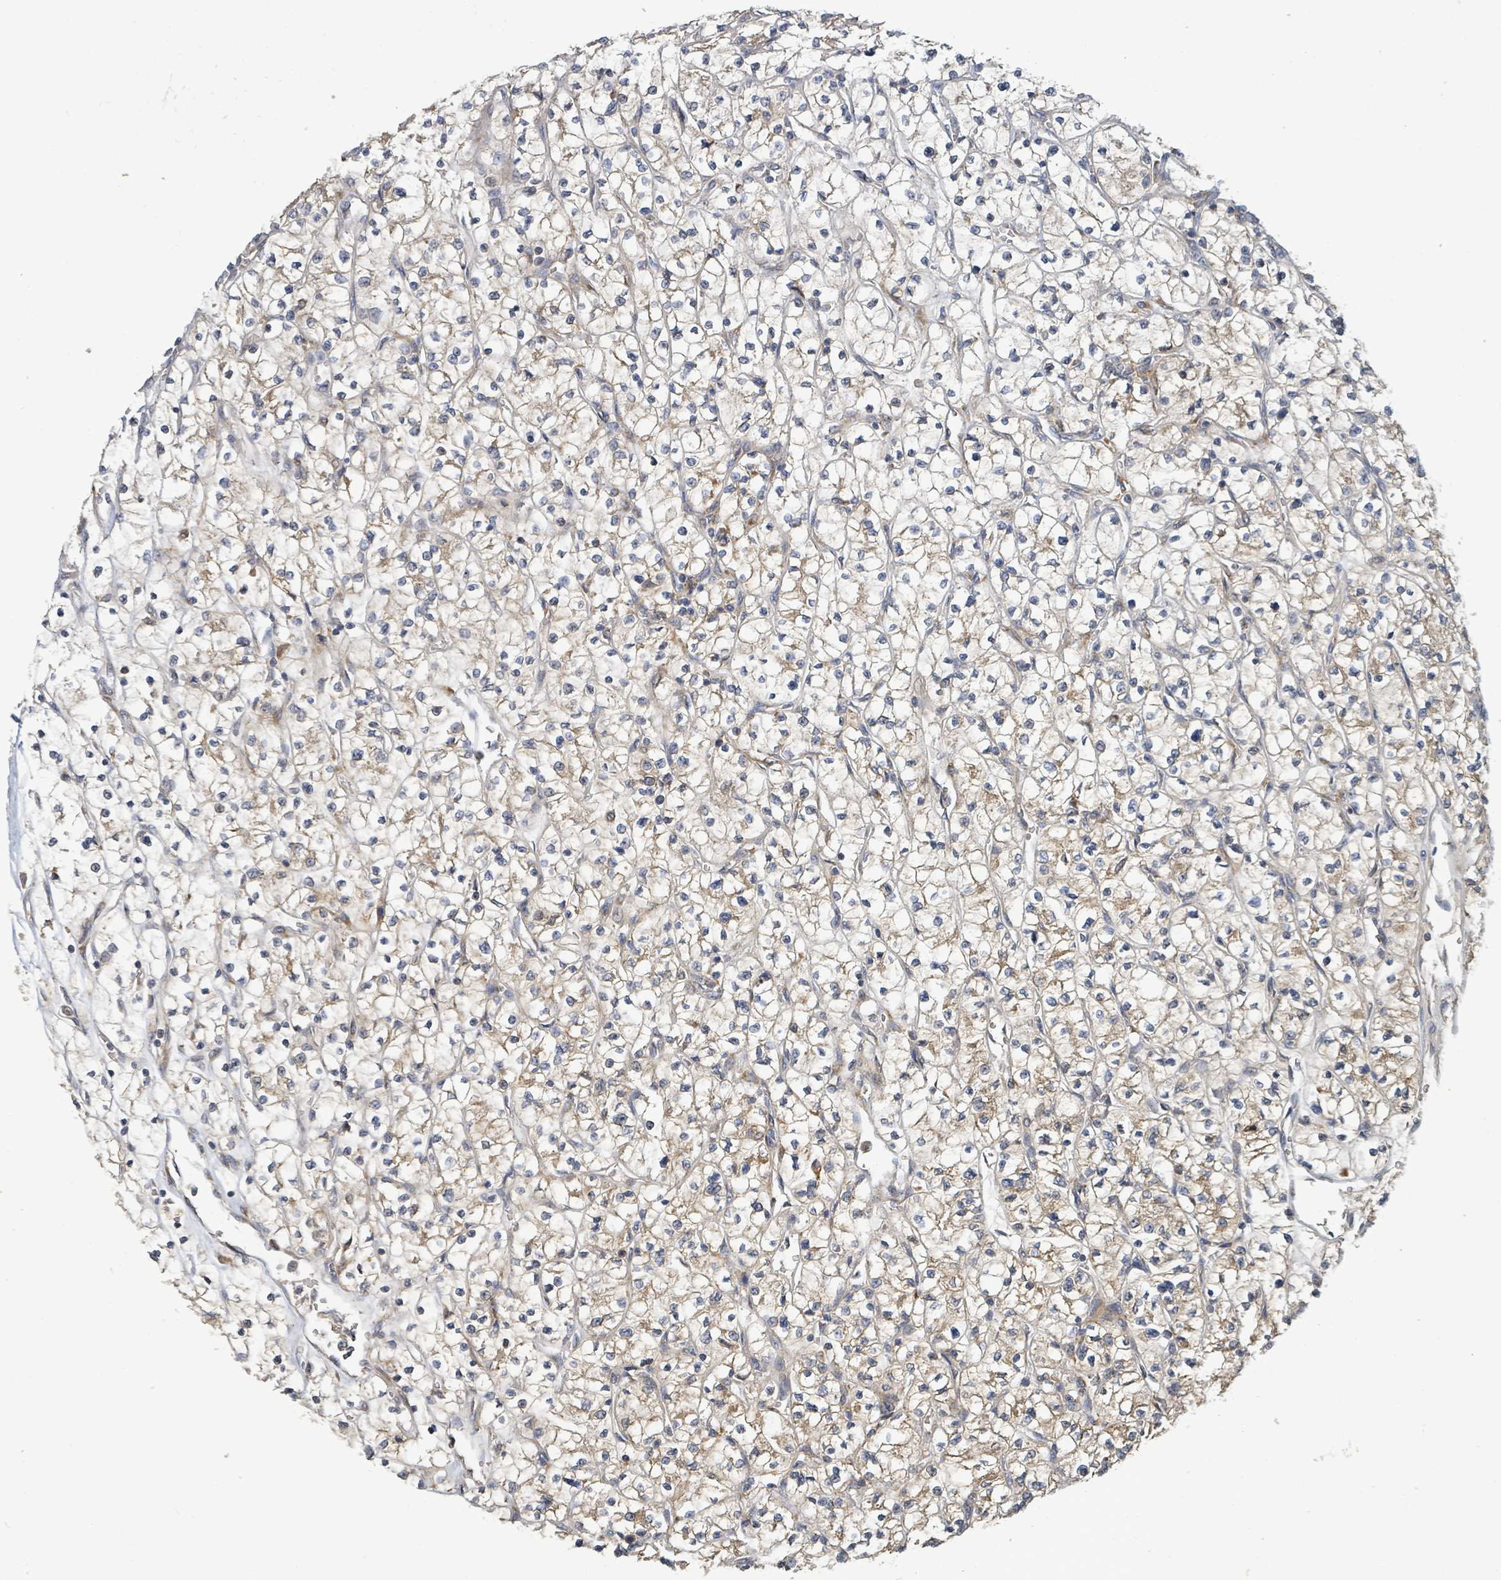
{"staining": {"intensity": "weak", "quantity": ">75%", "location": "cytoplasmic/membranous"}, "tissue": "renal cancer", "cell_type": "Tumor cells", "image_type": "cancer", "snomed": [{"axis": "morphology", "description": "Adenocarcinoma, NOS"}, {"axis": "topography", "description": "Kidney"}], "caption": "Tumor cells exhibit low levels of weak cytoplasmic/membranous positivity in approximately >75% of cells in human renal cancer (adenocarcinoma). The staining was performed using DAB (3,3'-diaminobenzidine) to visualize the protein expression in brown, while the nuclei were stained in blue with hematoxylin (Magnification: 20x).", "gene": "STARD4", "patient": {"sex": "female", "age": 64}}